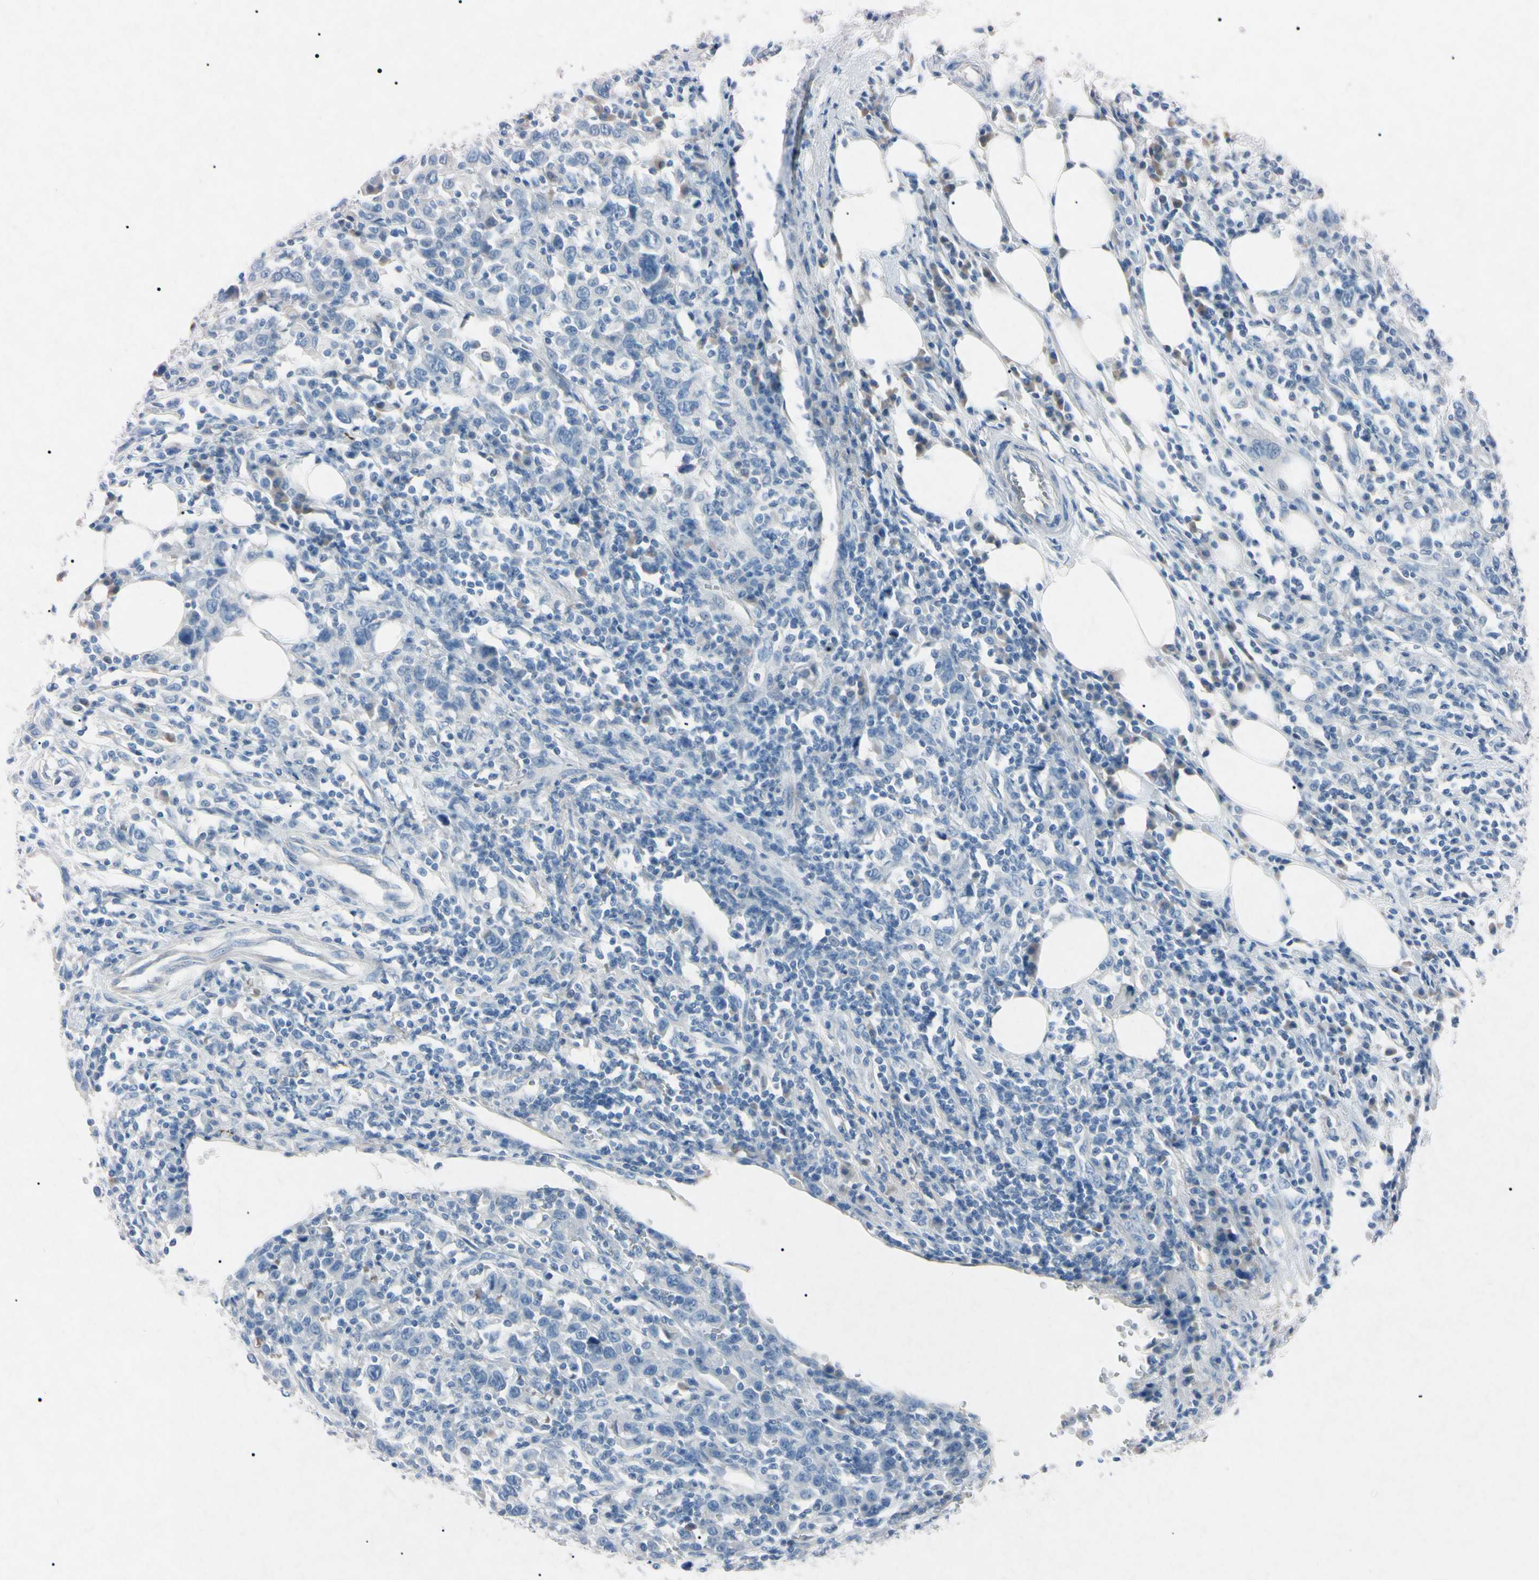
{"staining": {"intensity": "negative", "quantity": "none", "location": "none"}, "tissue": "urothelial cancer", "cell_type": "Tumor cells", "image_type": "cancer", "snomed": [{"axis": "morphology", "description": "Urothelial carcinoma, High grade"}, {"axis": "topography", "description": "Urinary bladder"}], "caption": "DAB immunohistochemical staining of human urothelial cancer shows no significant staining in tumor cells.", "gene": "ELN", "patient": {"sex": "male", "age": 61}}